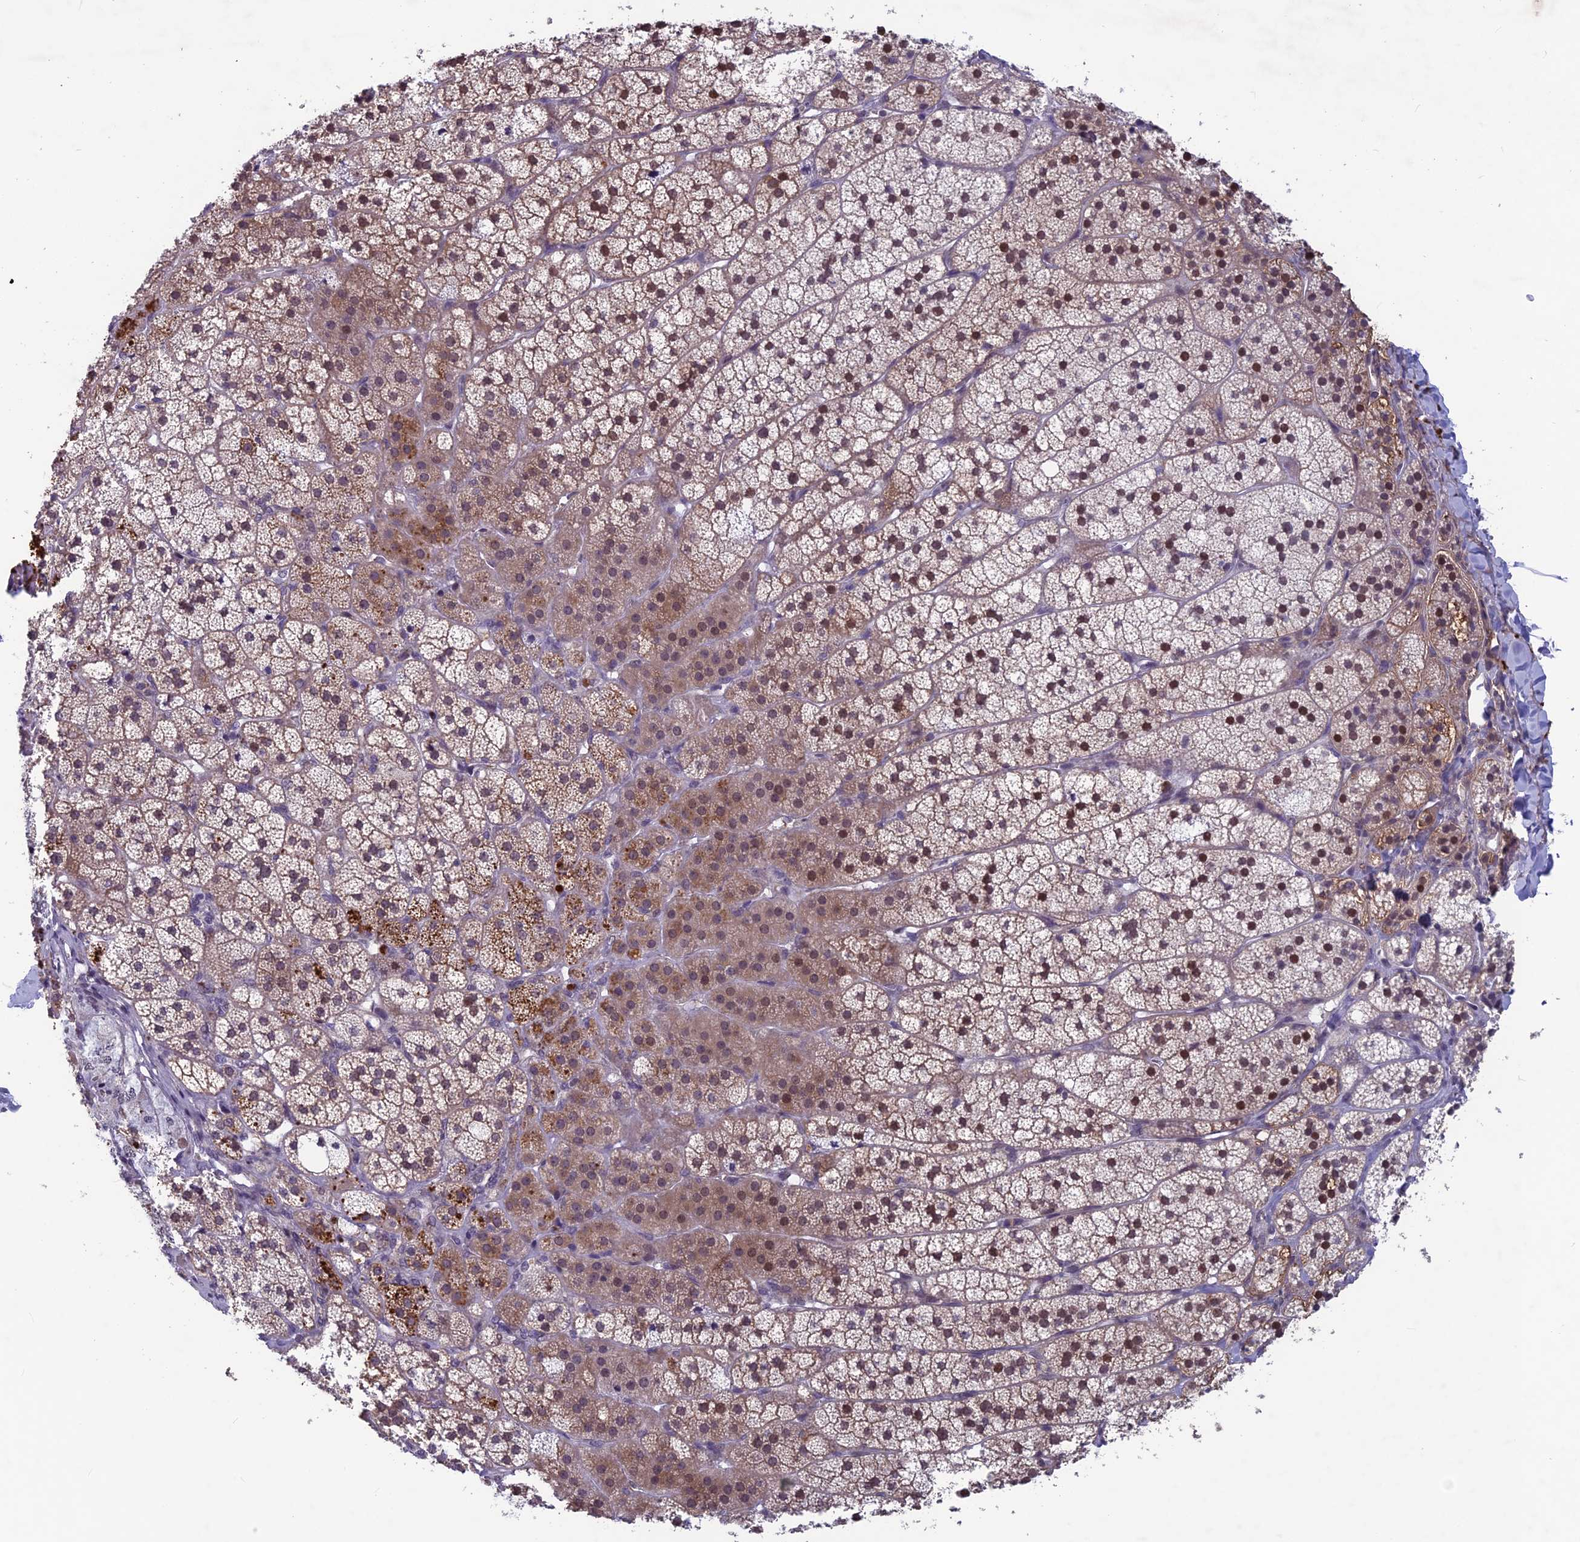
{"staining": {"intensity": "strong", "quantity": "<25%", "location": "cytoplasmic/membranous,nuclear"}, "tissue": "adrenal gland", "cell_type": "Glandular cells", "image_type": "normal", "snomed": [{"axis": "morphology", "description": "Normal tissue, NOS"}, {"axis": "topography", "description": "Adrenal gland"}], "caption": "Protein expression analysis of benign adrenal gland exhibits strong cytoplasmic/membranous,nuclear positivity in about <25% of glandular cells.", "gene": "FKBPL", "patient": {"sex": "female", "age": 44}}